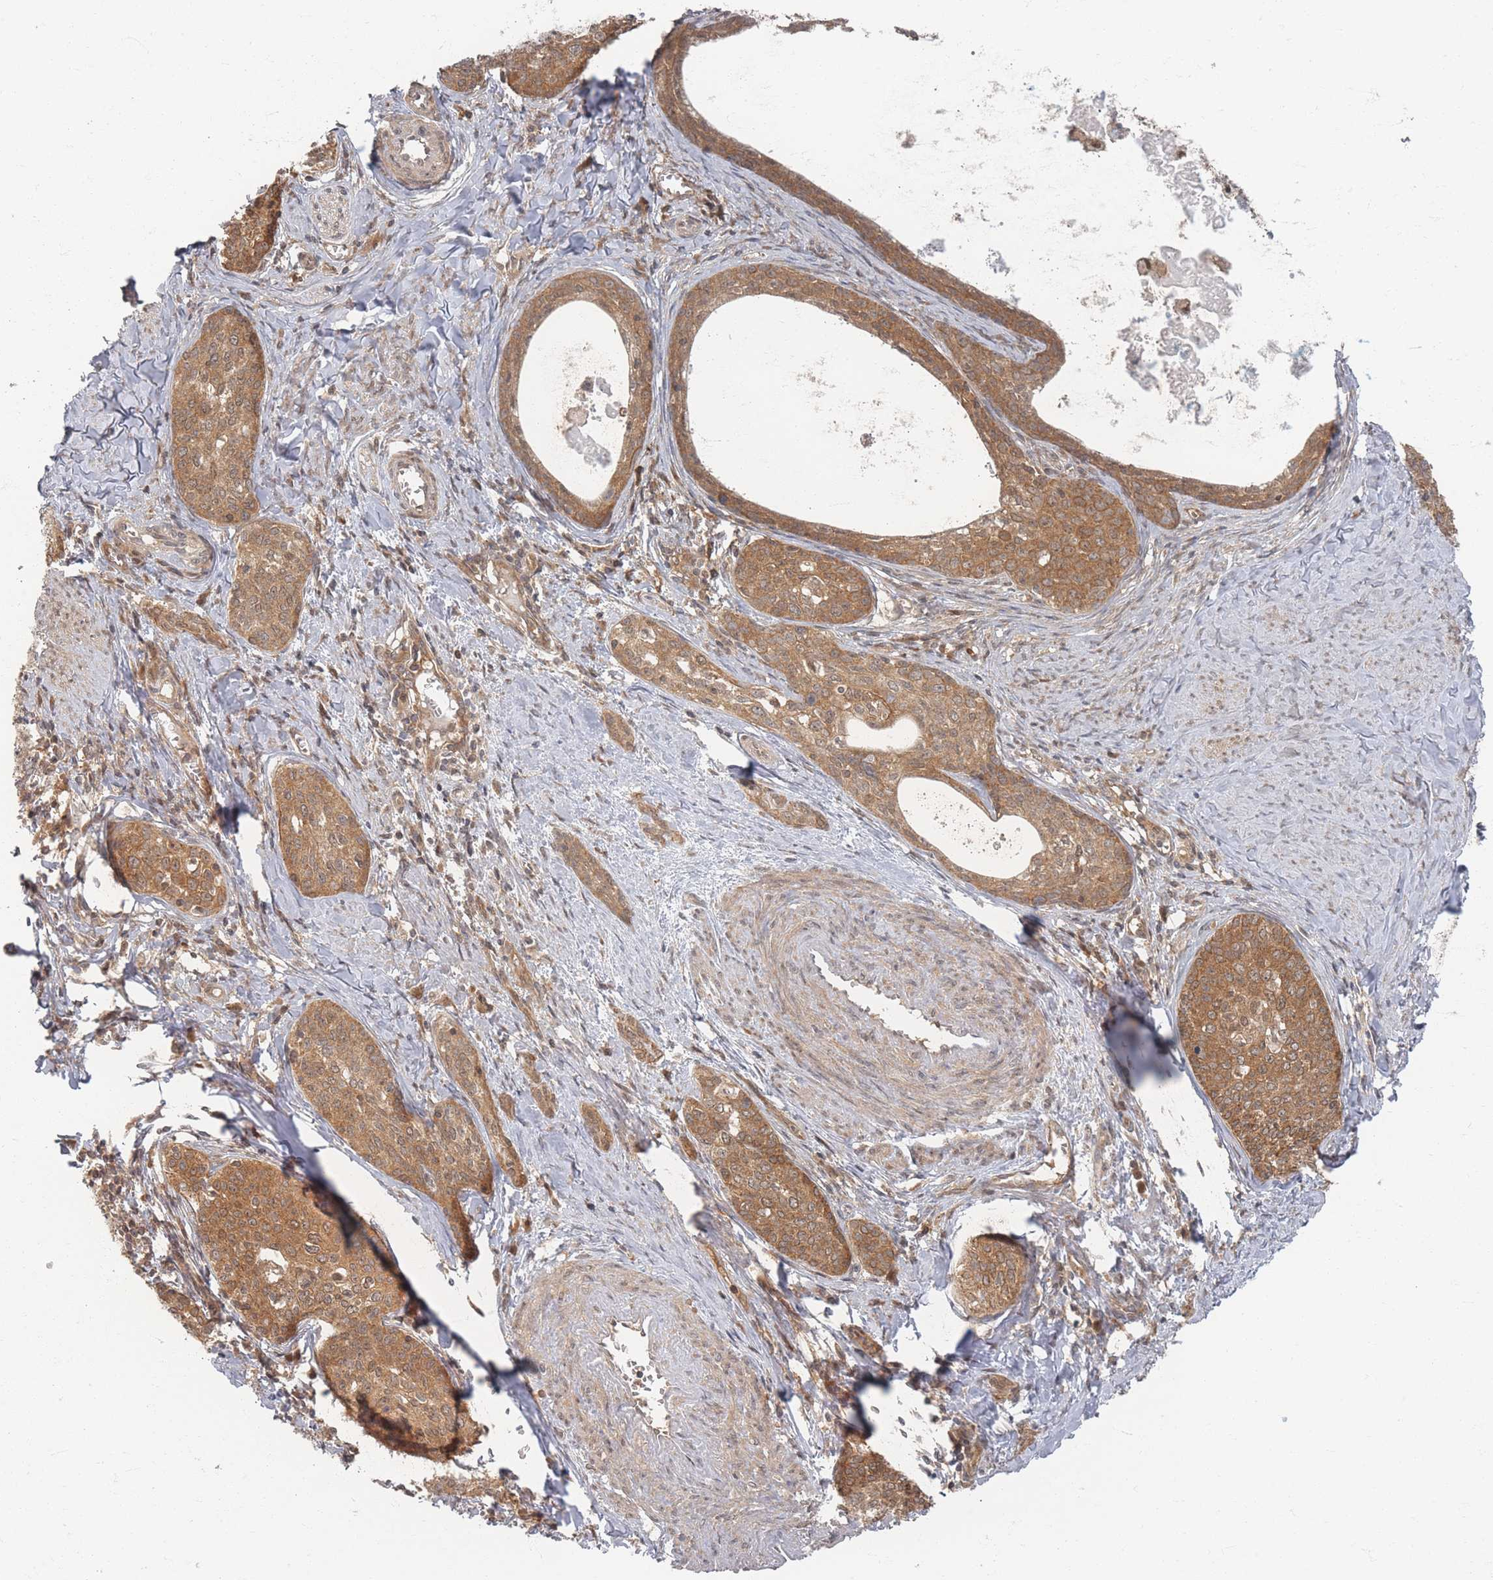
{"staining": {"intensity": "moderate", "quantity": ">75%", "location": "cytoplasmic/membranous"}, "tissue": "cervical cancer", "cell_type": "Tumor cells", "image_type": "cancer", "snomed": [{"axis": "morphology", "description": "Squamous cell carcinoma, NOS"}, {"axis": "morphology", "description": "Adenocarcinoma, NOS"}, {"axis": "topography", "description": "Cervix"}], "caption": "This micrograph displays immunohistochemistry staining of human cervical adenocarcinoma, with medium moderate cytoplasmic/membranous expression in approximately >75% of tumor cells.", "gene": "PSMD9", "patient": {"sex": "female", "age": 52}}